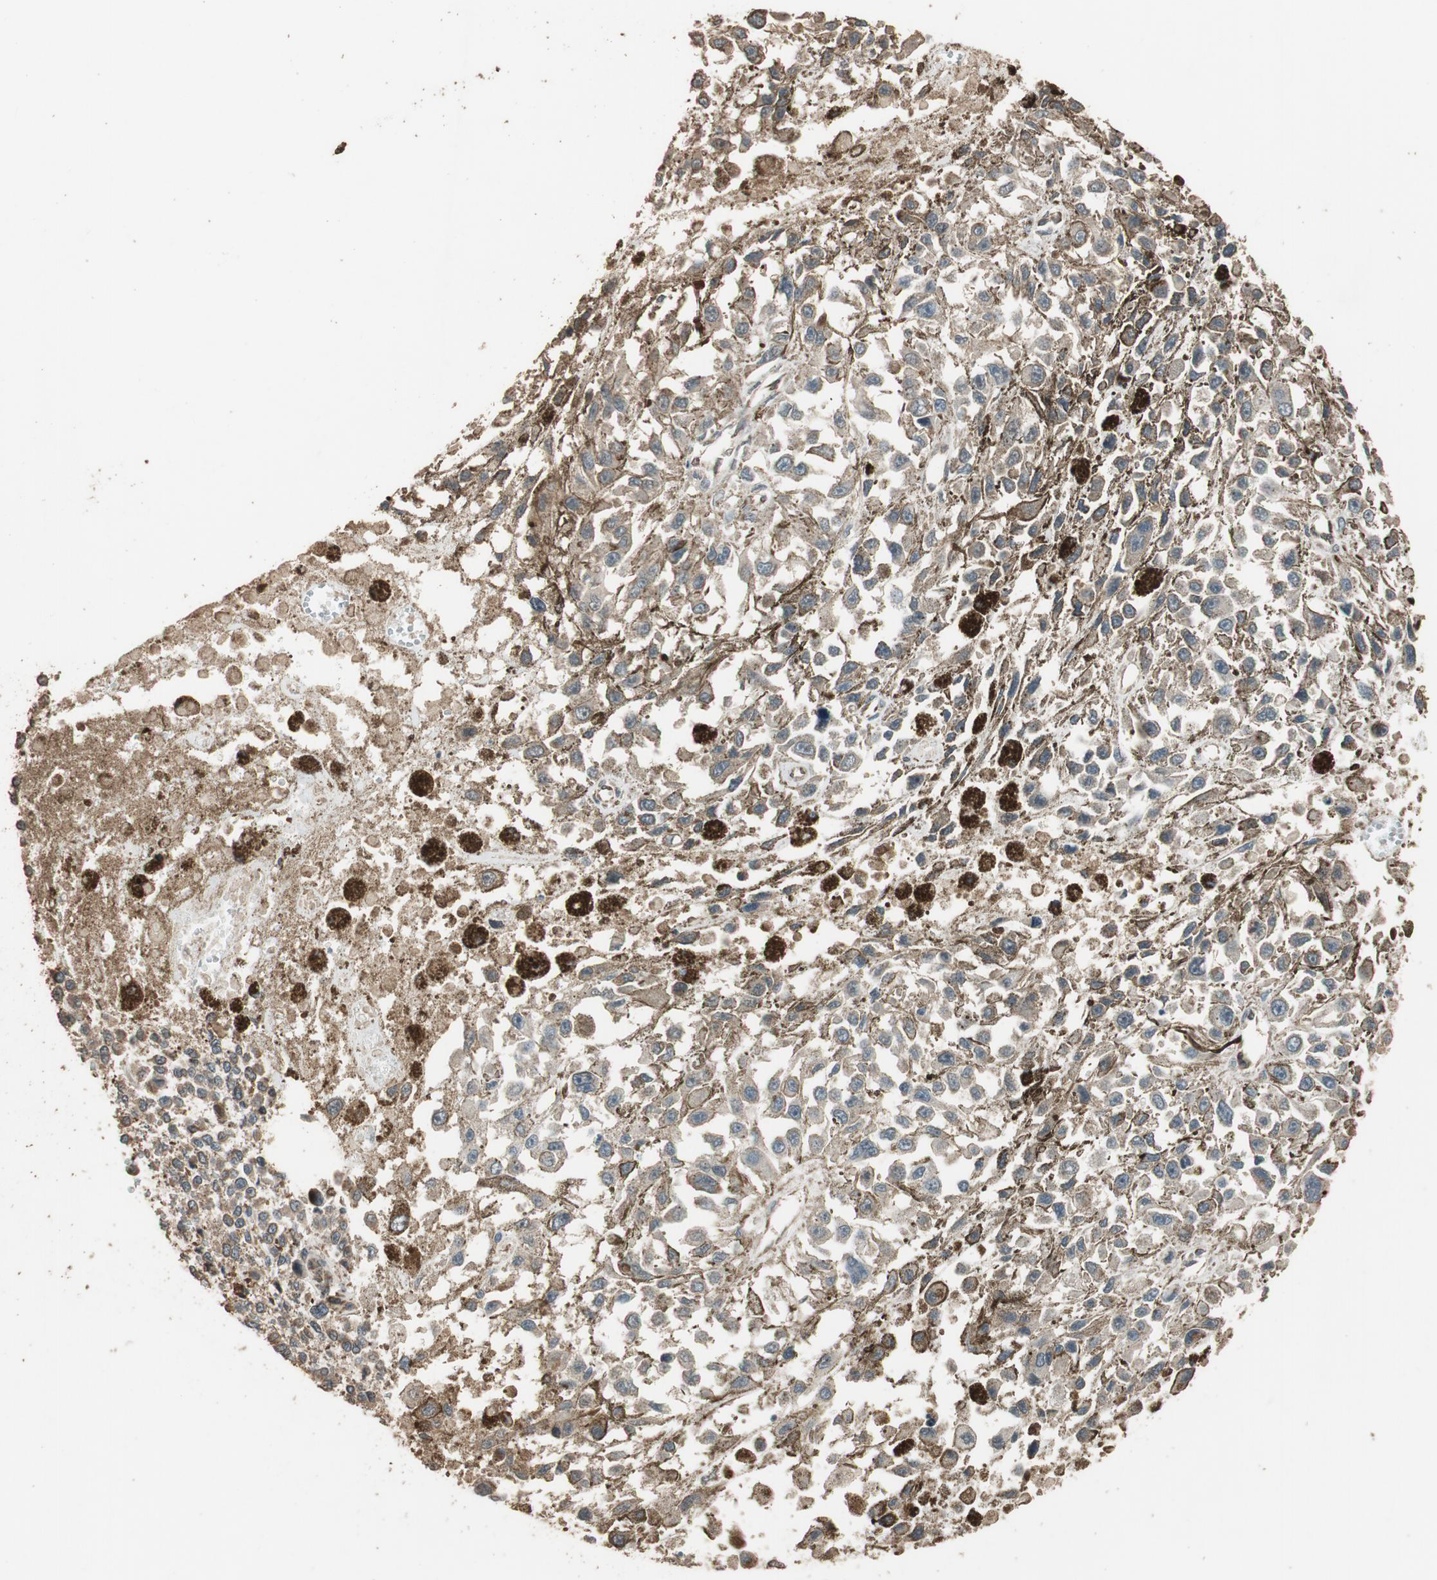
{"staining": {"intensity": "weak", "quantity": ">75%", "location": "cytoplasmic/membranous"}, "tissue": "melanoma", "cell_type": "Tumor cells", "image_type": "cancer", "snomed": [{"axis": "morphology", "description": "Malignant melanoma, Metastatic site"}, {"axis": "topography", "description": "Lymph node"}], "caption": "Melanoma stained with a brown dye reveals weak cytoplasmic/membranous positive positivity in approximately >75% of tumor cells.", "gene": "MST1R", "patient": {"sex": "male", "age": 59}}